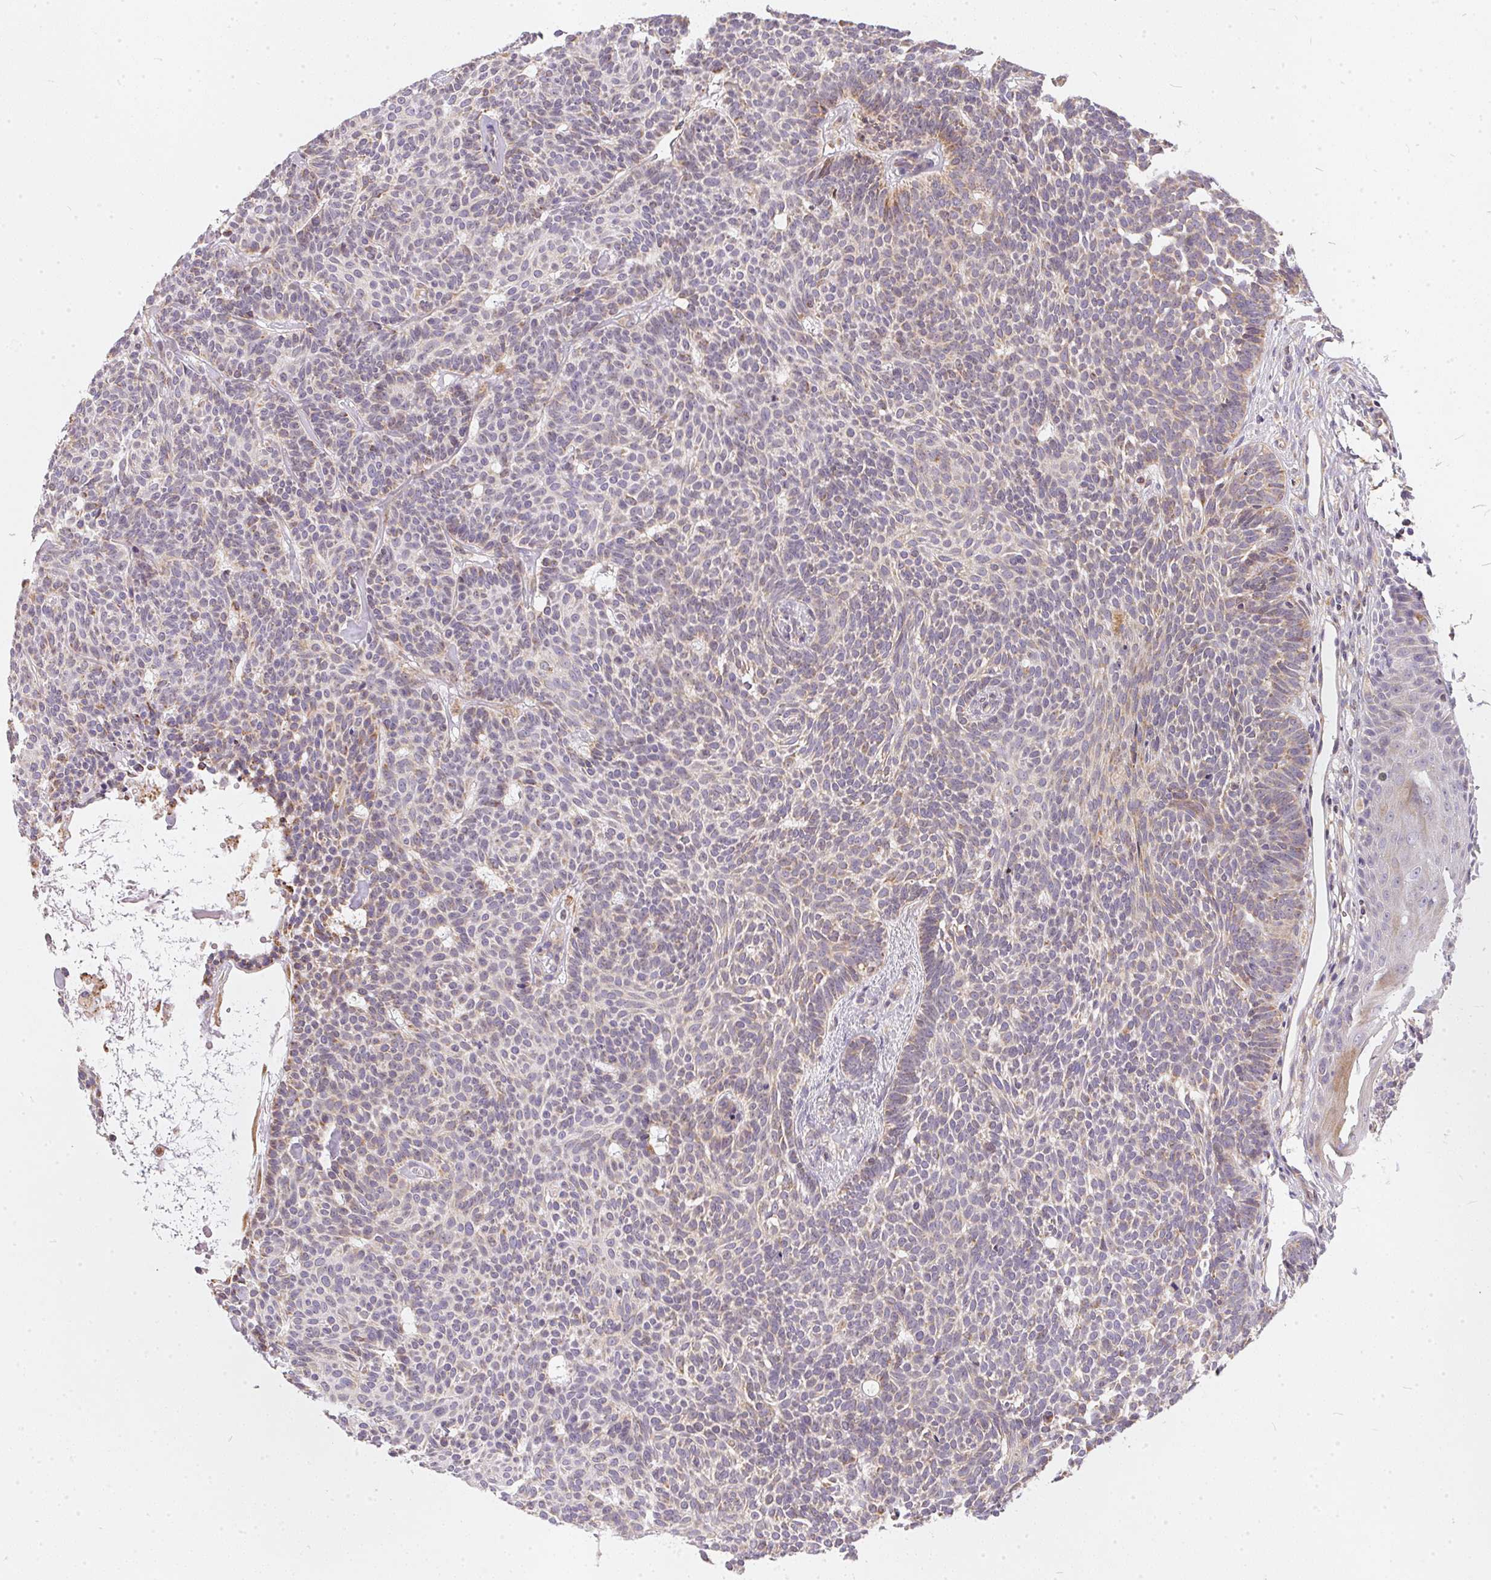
{"staining": {"intensity": "weak", "quantity": "25%-75%", "location": "cytoplasmic/membranous"}, "tissue": "skin cancer", "cell_type": "Tumor cells", "image_type": "cancer", "snomed": [{"axis": "morphology", "description": "Basal cell carcinoma"}, {"axis": "topography", "description": "Skin"}], "caption": "Protein expression analysis of human skin cancer reveals weak cytoplasmic/membranous staining in approximately 25%-75% of tumor cells.", "gene": "VWA5B2", "patient": {"sex": "female", "age": 85}}